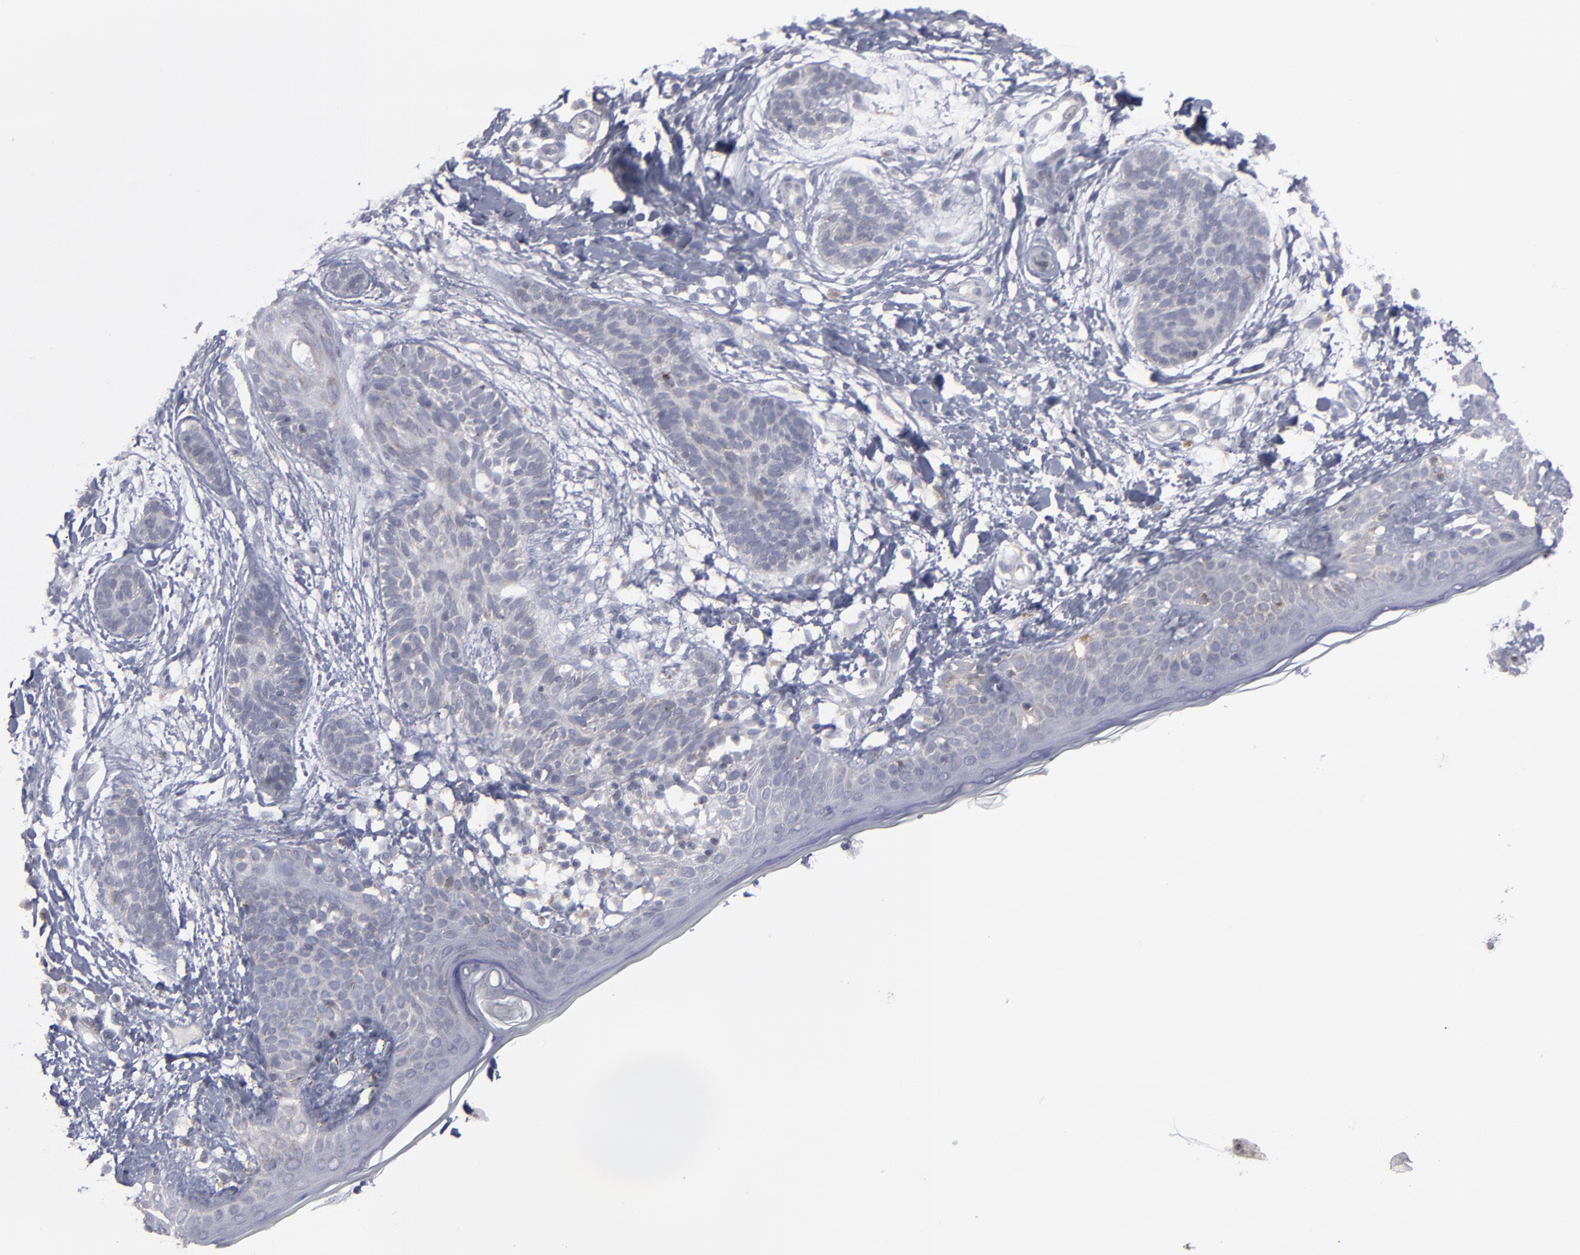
{"staining": {"intensity": "weak", "quantity": "25%-75%", "location": "cytoplasmic/membranous"}, "tissue": "skin cancer", "cell_type": "Tumor cells", "image_type": "cancer", "snomed": [{"axis": "morphology", "description": "Normal tissue, NOS"}, {"axis": "morphology", "description": "Basal cell carcinoma"}, {"axis": "topography", "description": "Skin"}], "caption": "Protein staining of skin cancer tissue shows weak cytoplasmic/membranous staining in approximately 25%-75% of tumor cells.", "gene": "MYOM2", "patient": {"sex": "male", "age": 63}}